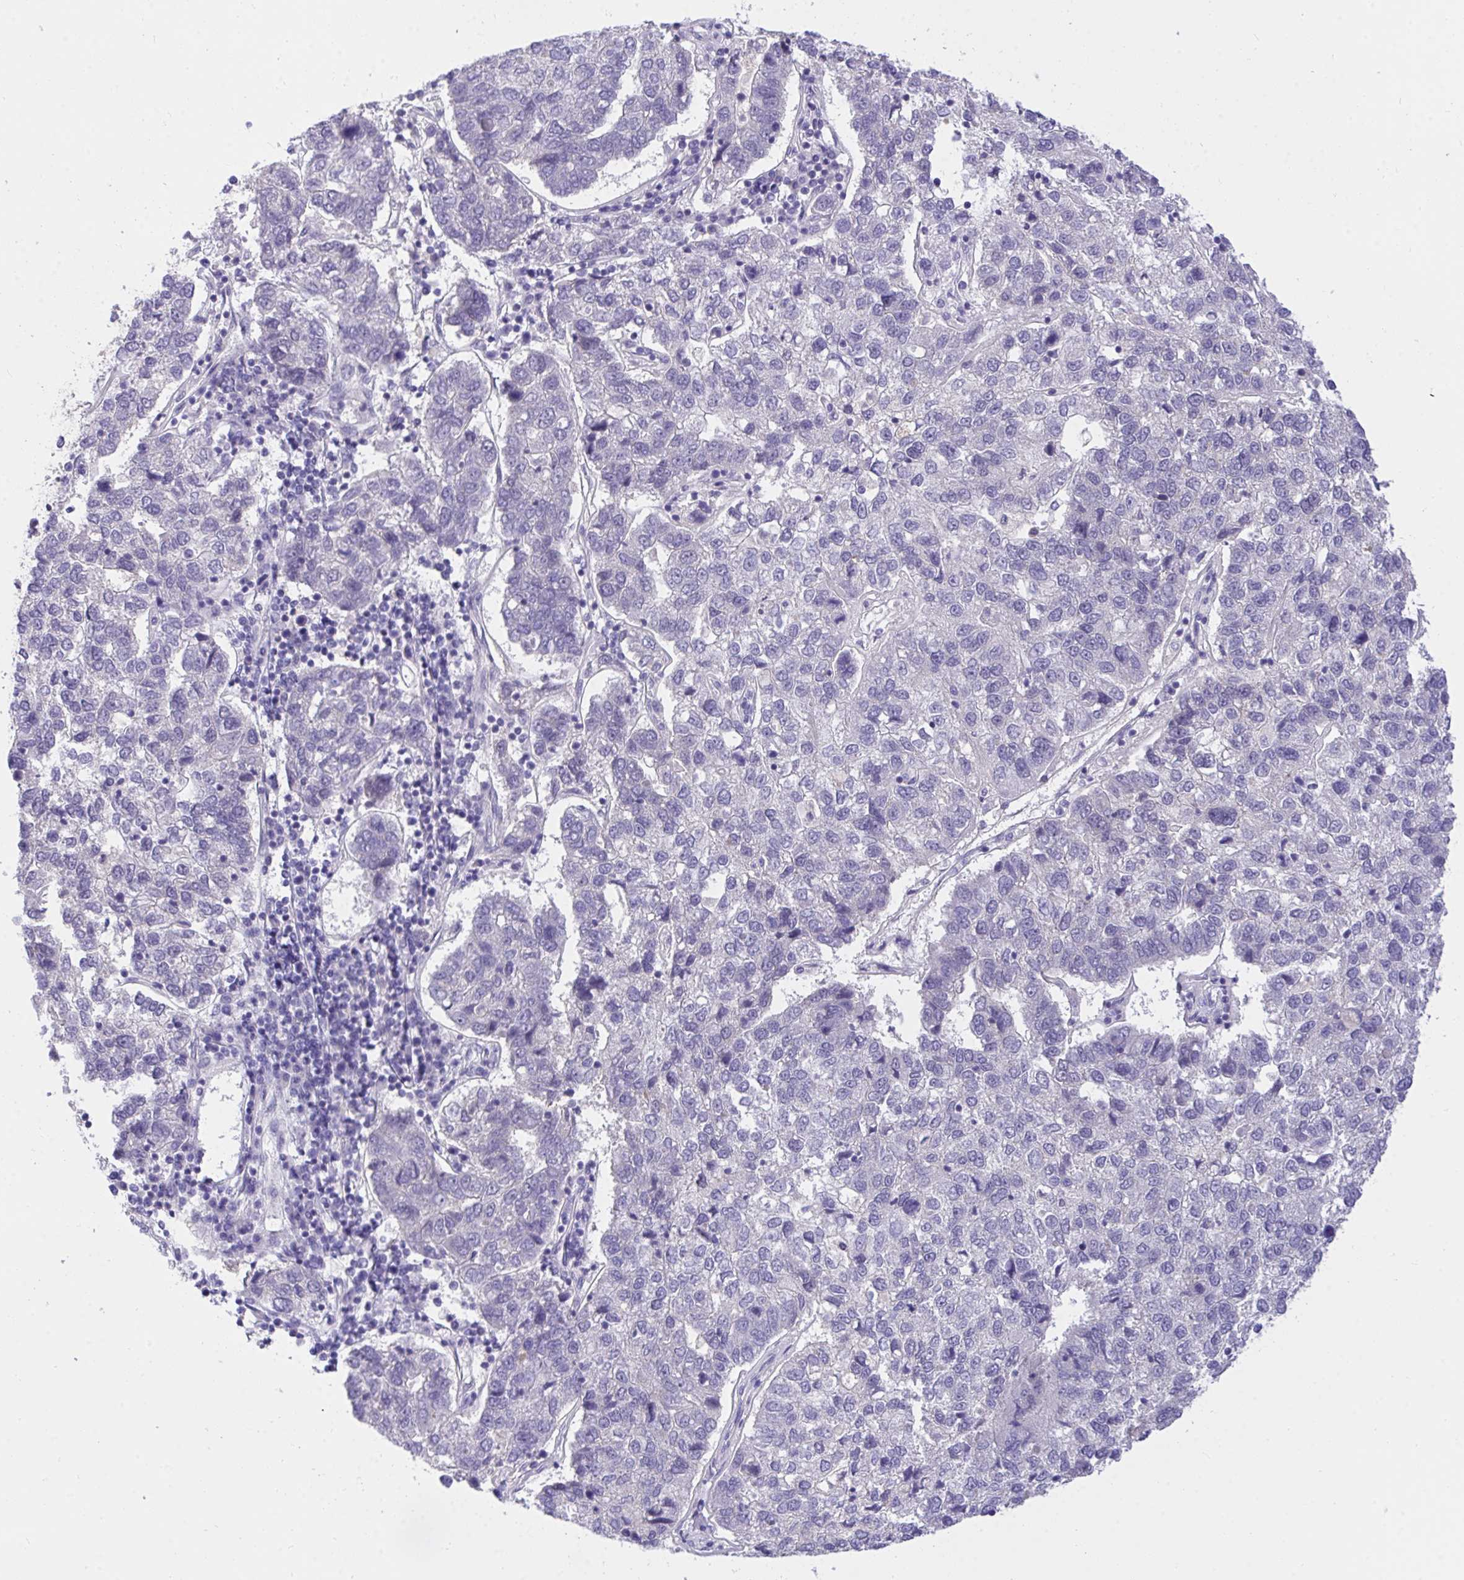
{"staining": {"intensity": "negative", "quantity": "none", "location": "none"}, "tissue": "pancreatic cancer", "cell_type": "Tumor cells", "image_type": "cancer", "snomed": [{"axis": "morphology", "description": "Adenocarcinoma, NOS"}, {"axis": "topography", "description": "Pancreas"}], "caption": "DAB (3,3'-diaminobenzidine) immunohistochemical staining of adenocarcinoma (pancreatic) displays no significant staining in tumor cells.", "gene": "TLN2", "patient": {"sex": "female", "age": 61}}